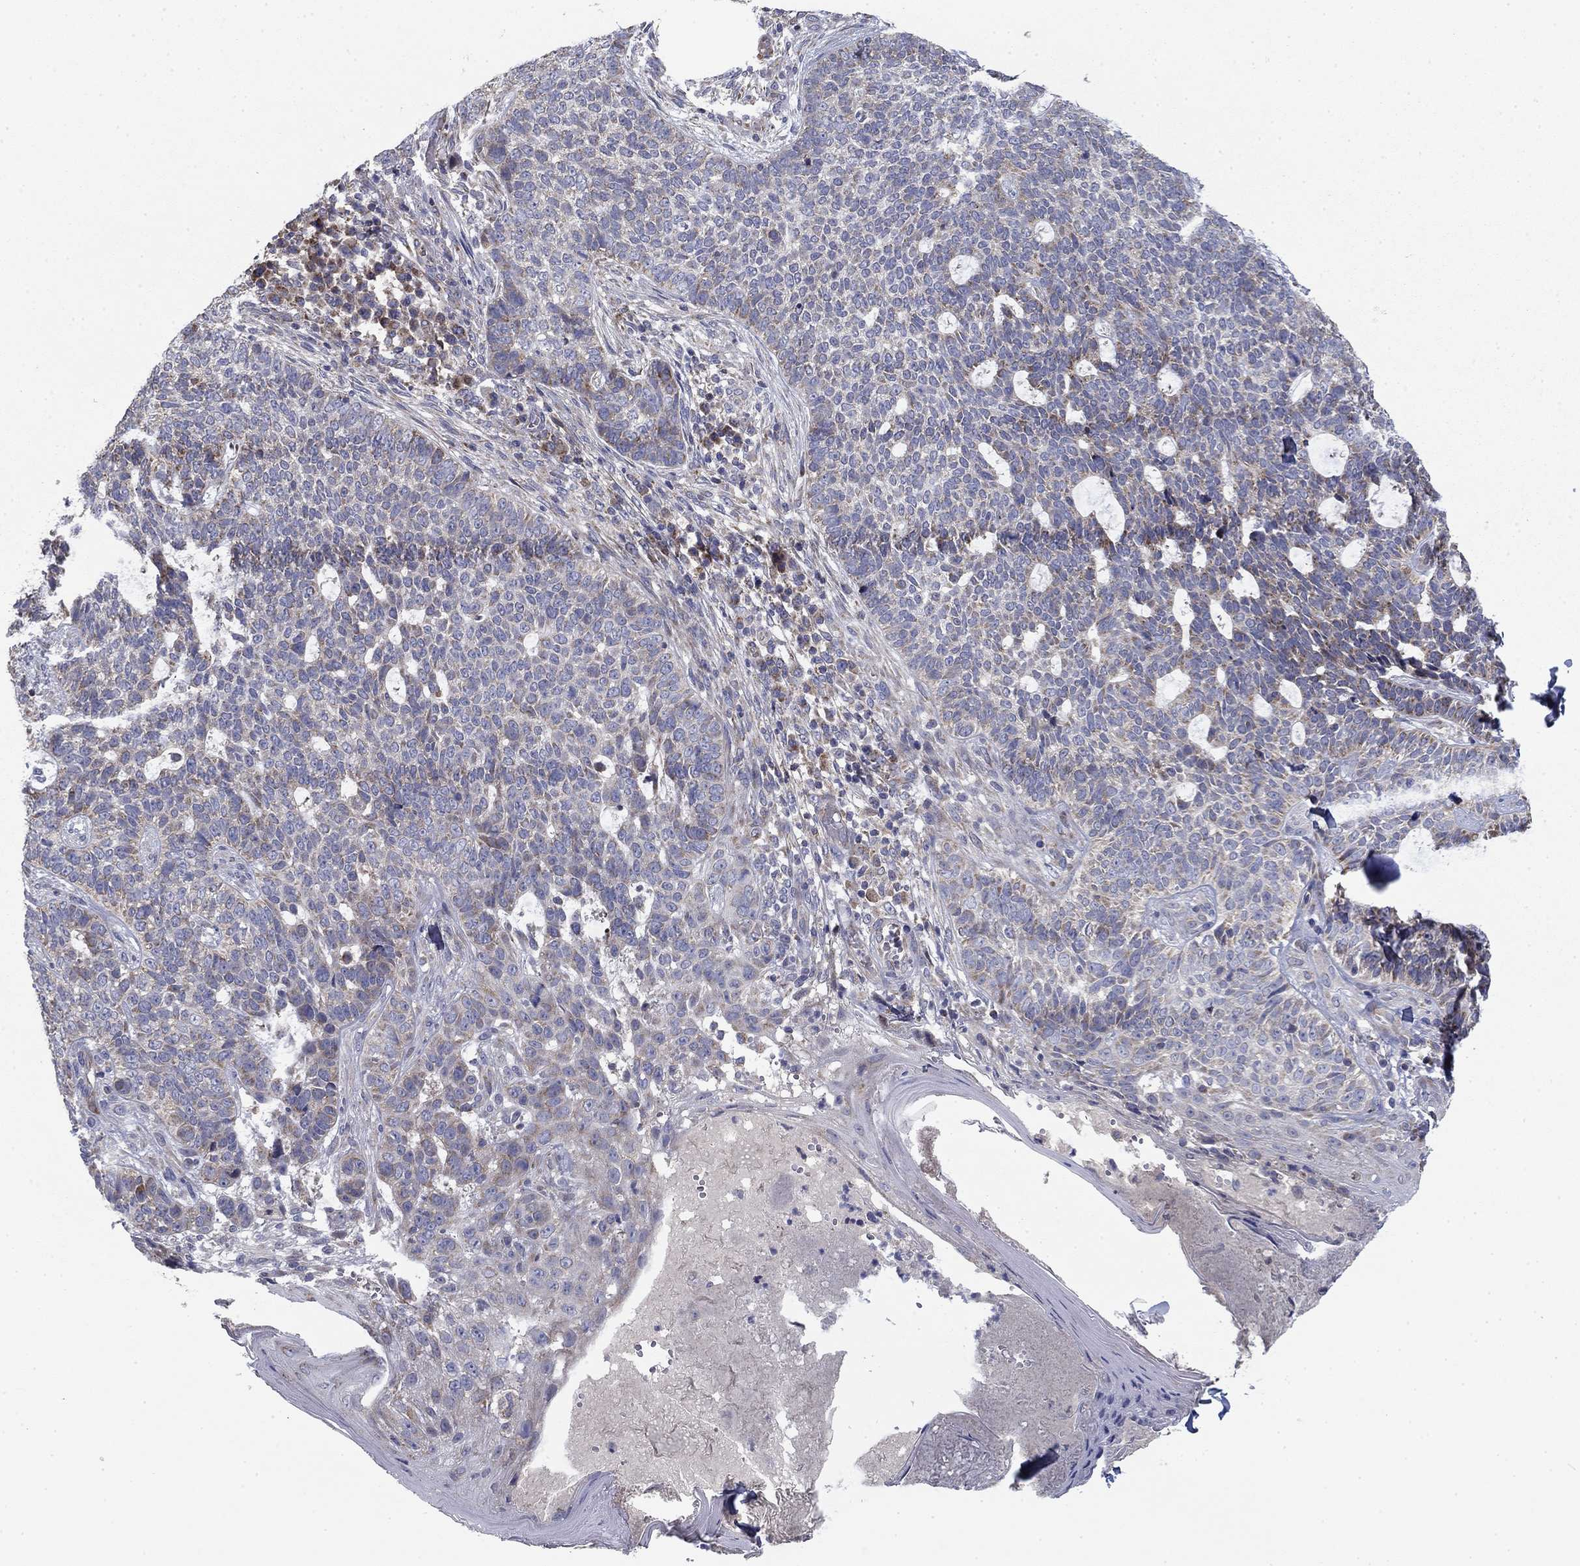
{"staining": {"intensity": "moderate", "quantity": "<25%", "location": "cytoplasmic/membranous"}, "tissue": "skin cancer", "cell_type": "Tumor cells", "image_type": "cancer", "snomed": [{"axis": "morphology", "description": "Basal cell carcinoma"}, {"axis": "topography", "description": "Skin"}], "caption": "Tumor cells show low levels of moderate cytoplasmic/membranous expression in about <25% of cells in skin cancer (basal cell carcinoma). Nuclei are stained in blue.", "gene": "MMAA", "patient": {"sex": "female", "age": 69}}